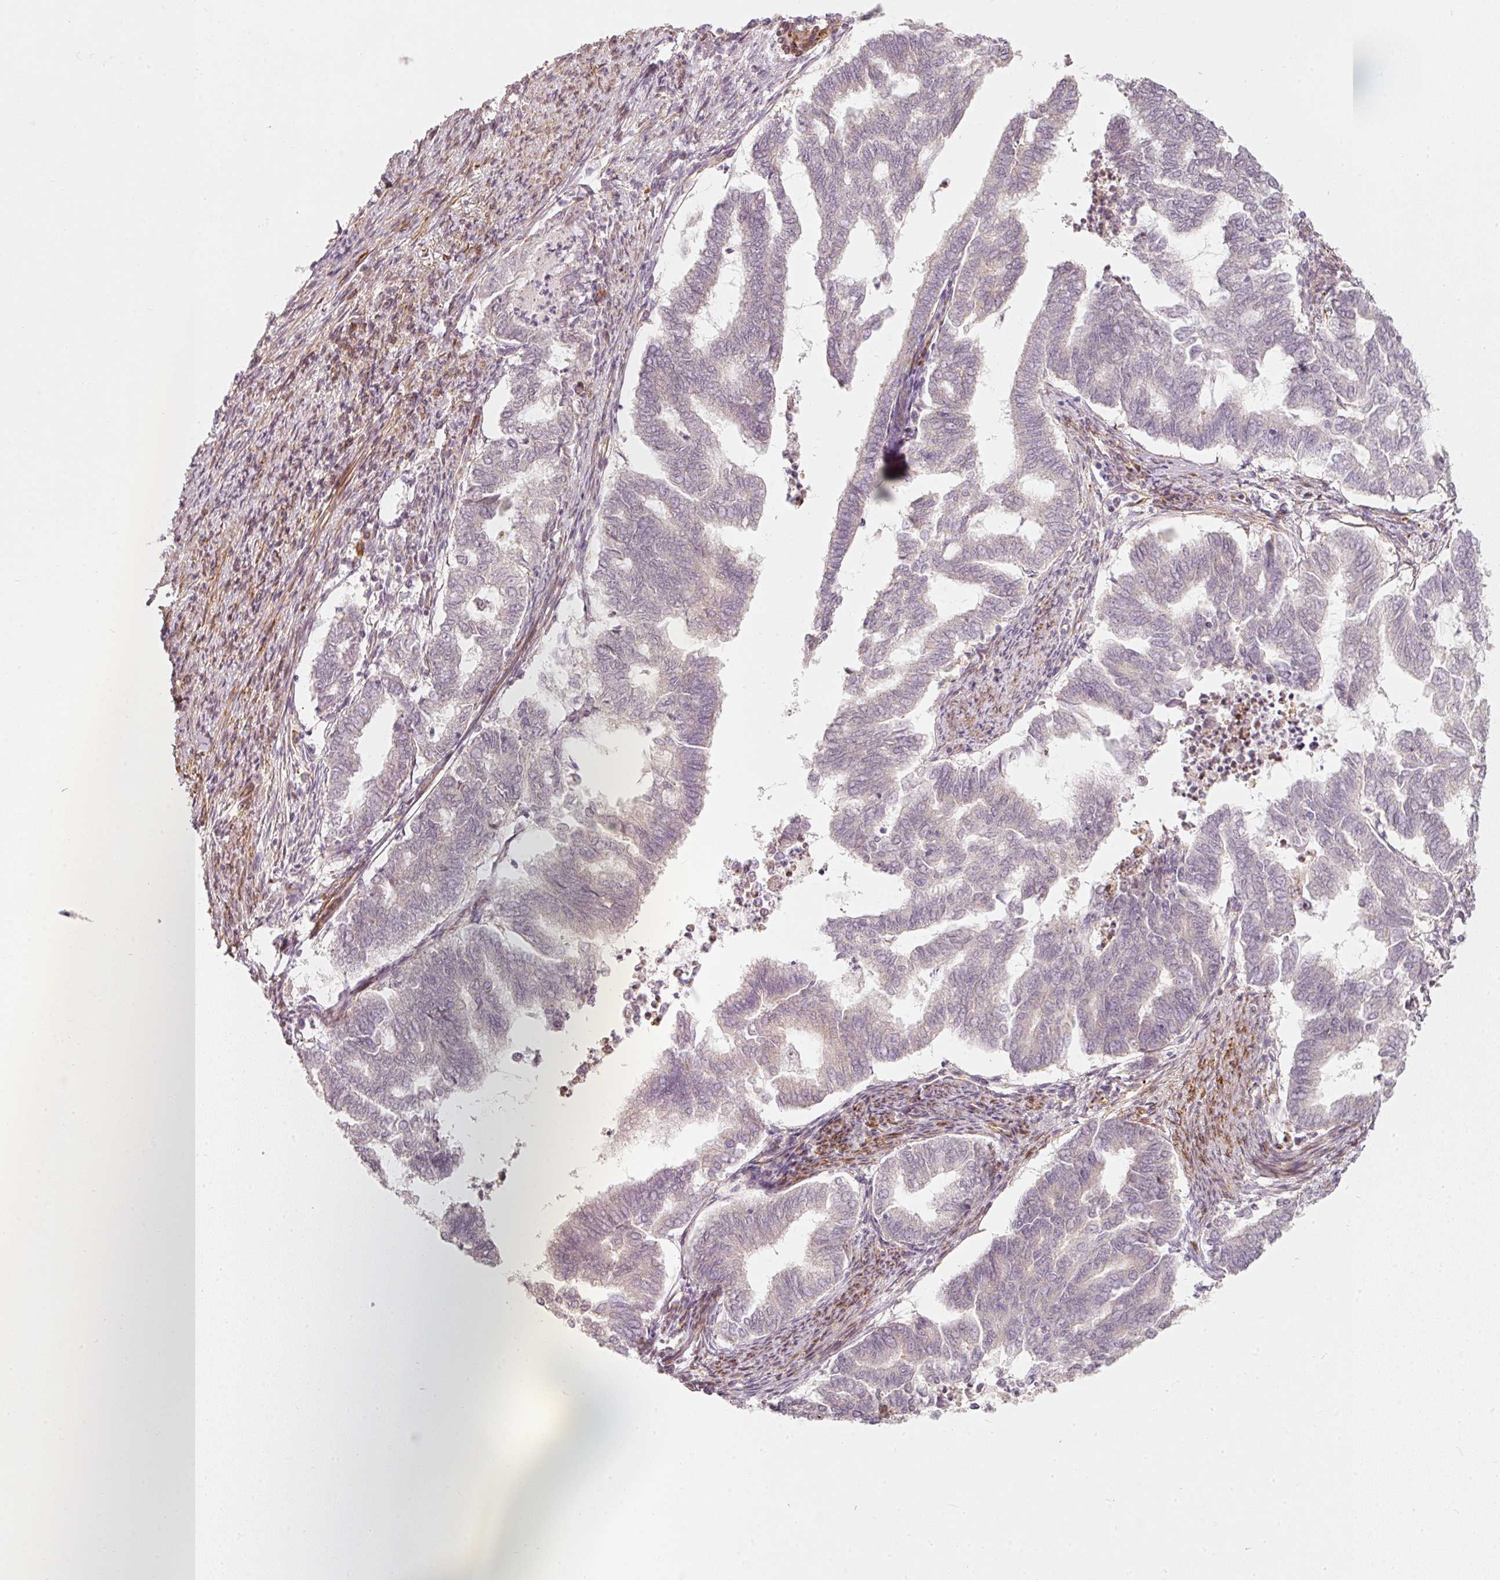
{"staining": {"intensity": "negative", "quantity": "none", "location": "none"}, "tissue": "endometrial cancer", "cell_type": "Tumor cells", "image_type": "cancer", "snomed": [{"axis": "morphology", "description": "Adenocarcinoma, NOS"}, {"axis": "topography", "description": "Endometrium"}], "caption": "Endometrial cancer (adenocarcinoma) was stained to show a protein in brown. There is no significant positivity in tumor cells.", "gene": "KCNQ1", "patient": {"sex": "female", "age": 79}}